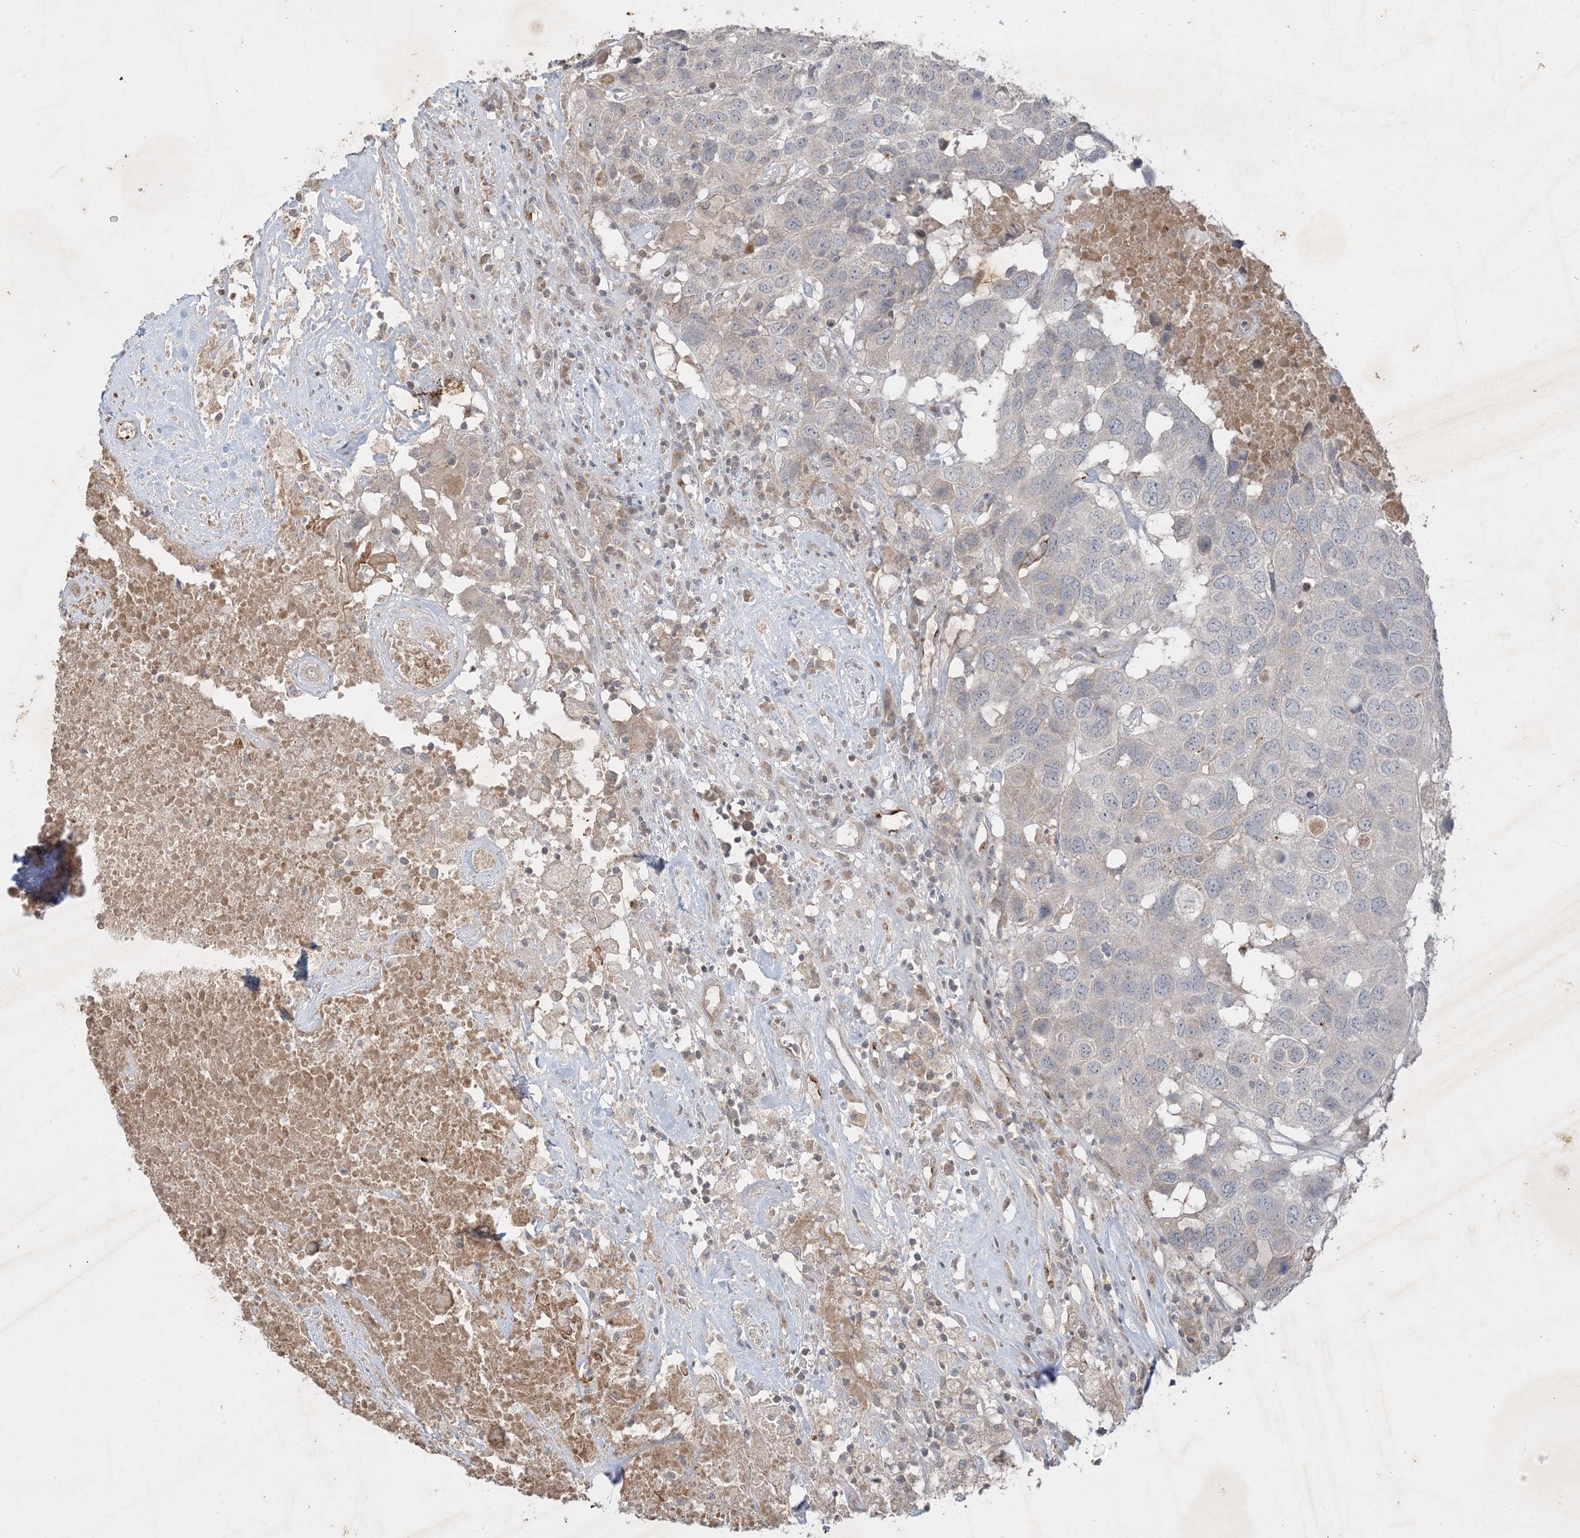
{"staining": {"intensity": "negative", "quantity": "none", "location": "none"}, "tissue": "head and neck cancer", "cell_type": "Tumor cells", "image_type": "cancer", "snomed": [{"axis": "morphology", "description": "Squamous cell carcinoma, NOS"}, {"axis": "topography", "description": "Head-Neck"}], "caption": "Immunohistochemistry (IHC) photomicrograph of human squamous cell carcinoma (head and neck) stained for a protein (brown), which reveals no positivity in tumor cells. (Immunohistochemistry, brightfield microscopy, high magnification).", "gene": "PRSS36", "patient": {"sex": "male", "age": 66}}